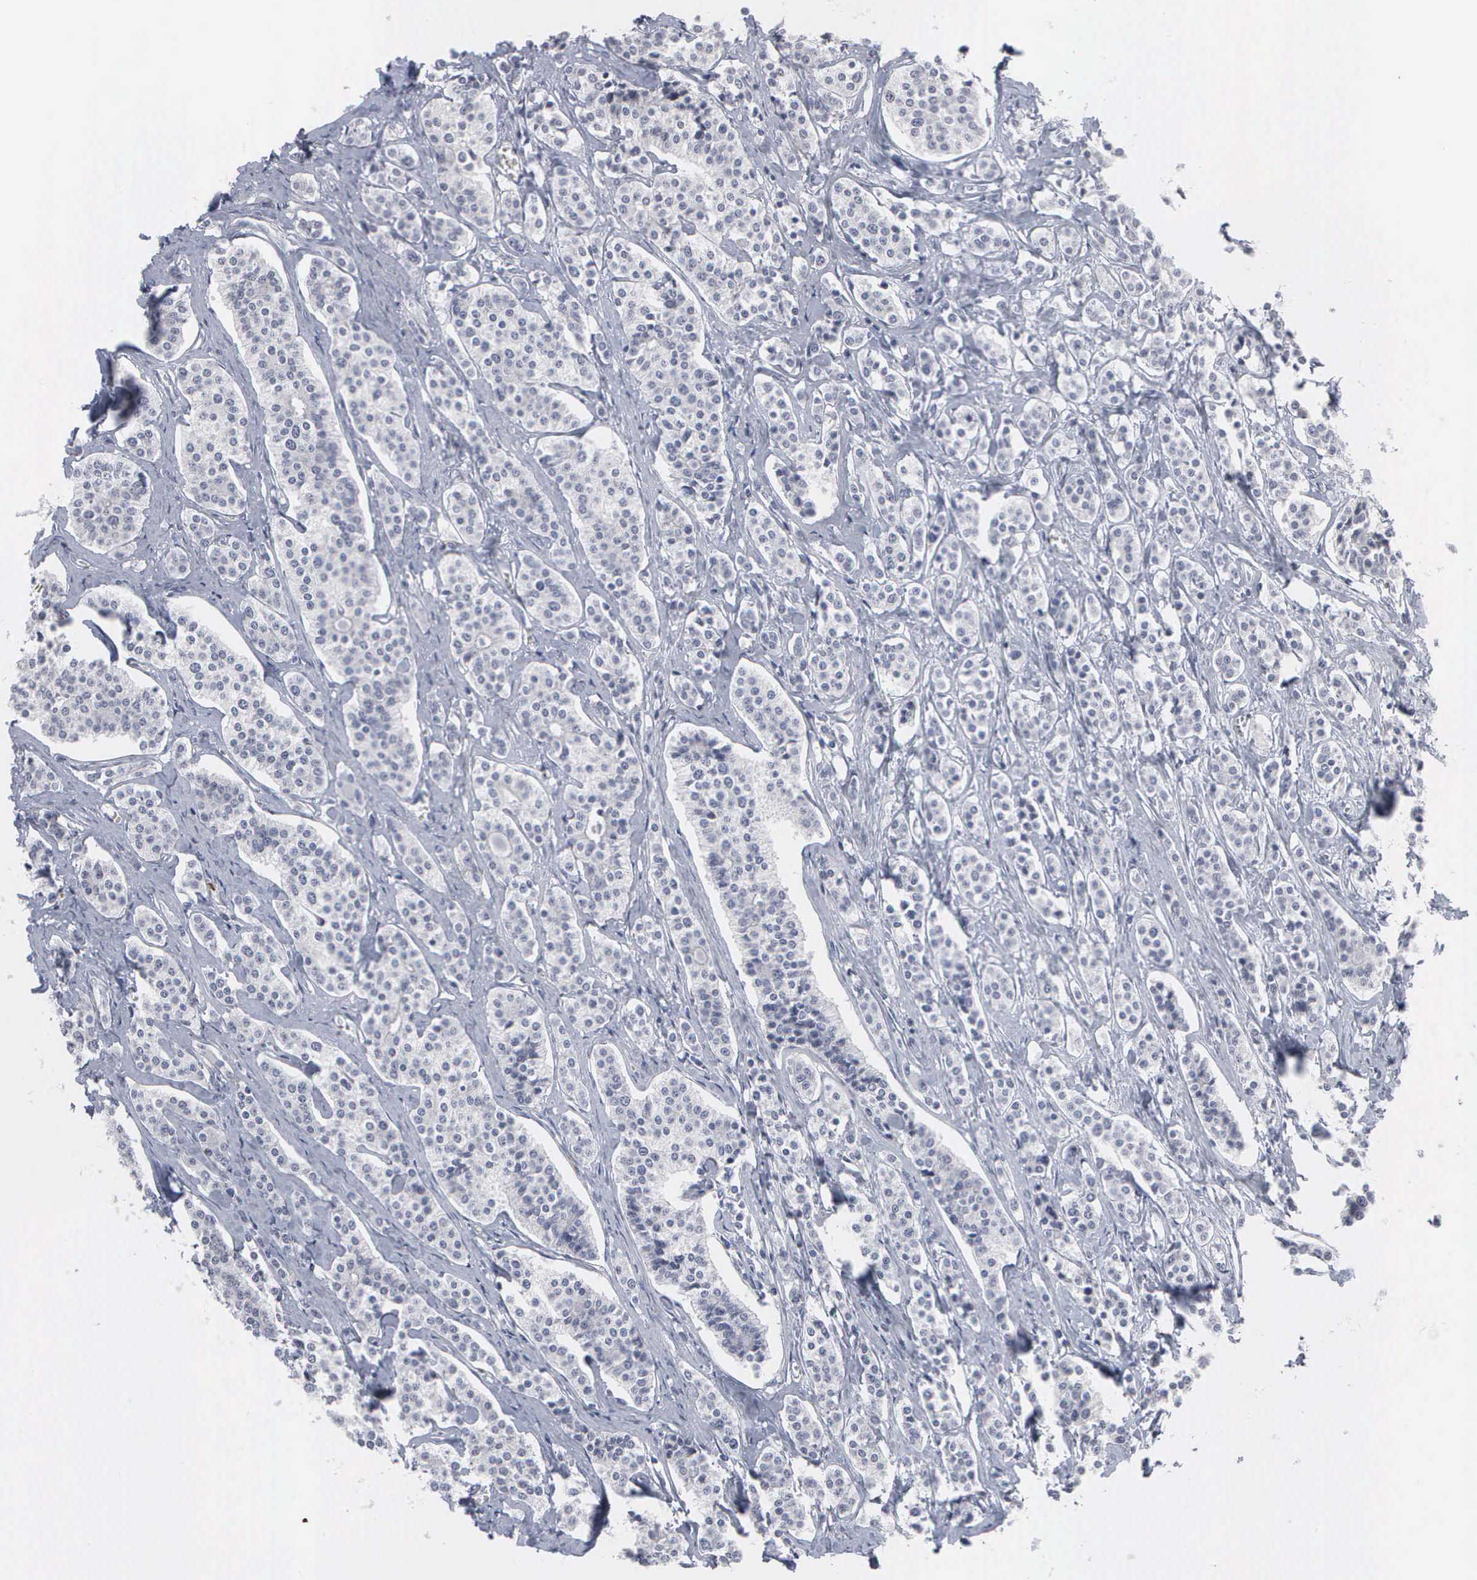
{"staining": {"intensity": "negative", "quantity": "none", "location": "none"}, "tissue": "carcinoid", "cell_type": "Tumor cells", "image_type": "cancer", "snomed": [{"axis": "morphology", "description": "Carcinoid, malignant, NOS"}, {"axis": "topography", "description": "Small intestine"}], "caption": "An IHC micrograph of malignant carcinoid is shown. There is no staining in tumor cells of malignant carcinoid.", "gene": "SPIN3", "patient": {"sex": "male", "age": 63}}